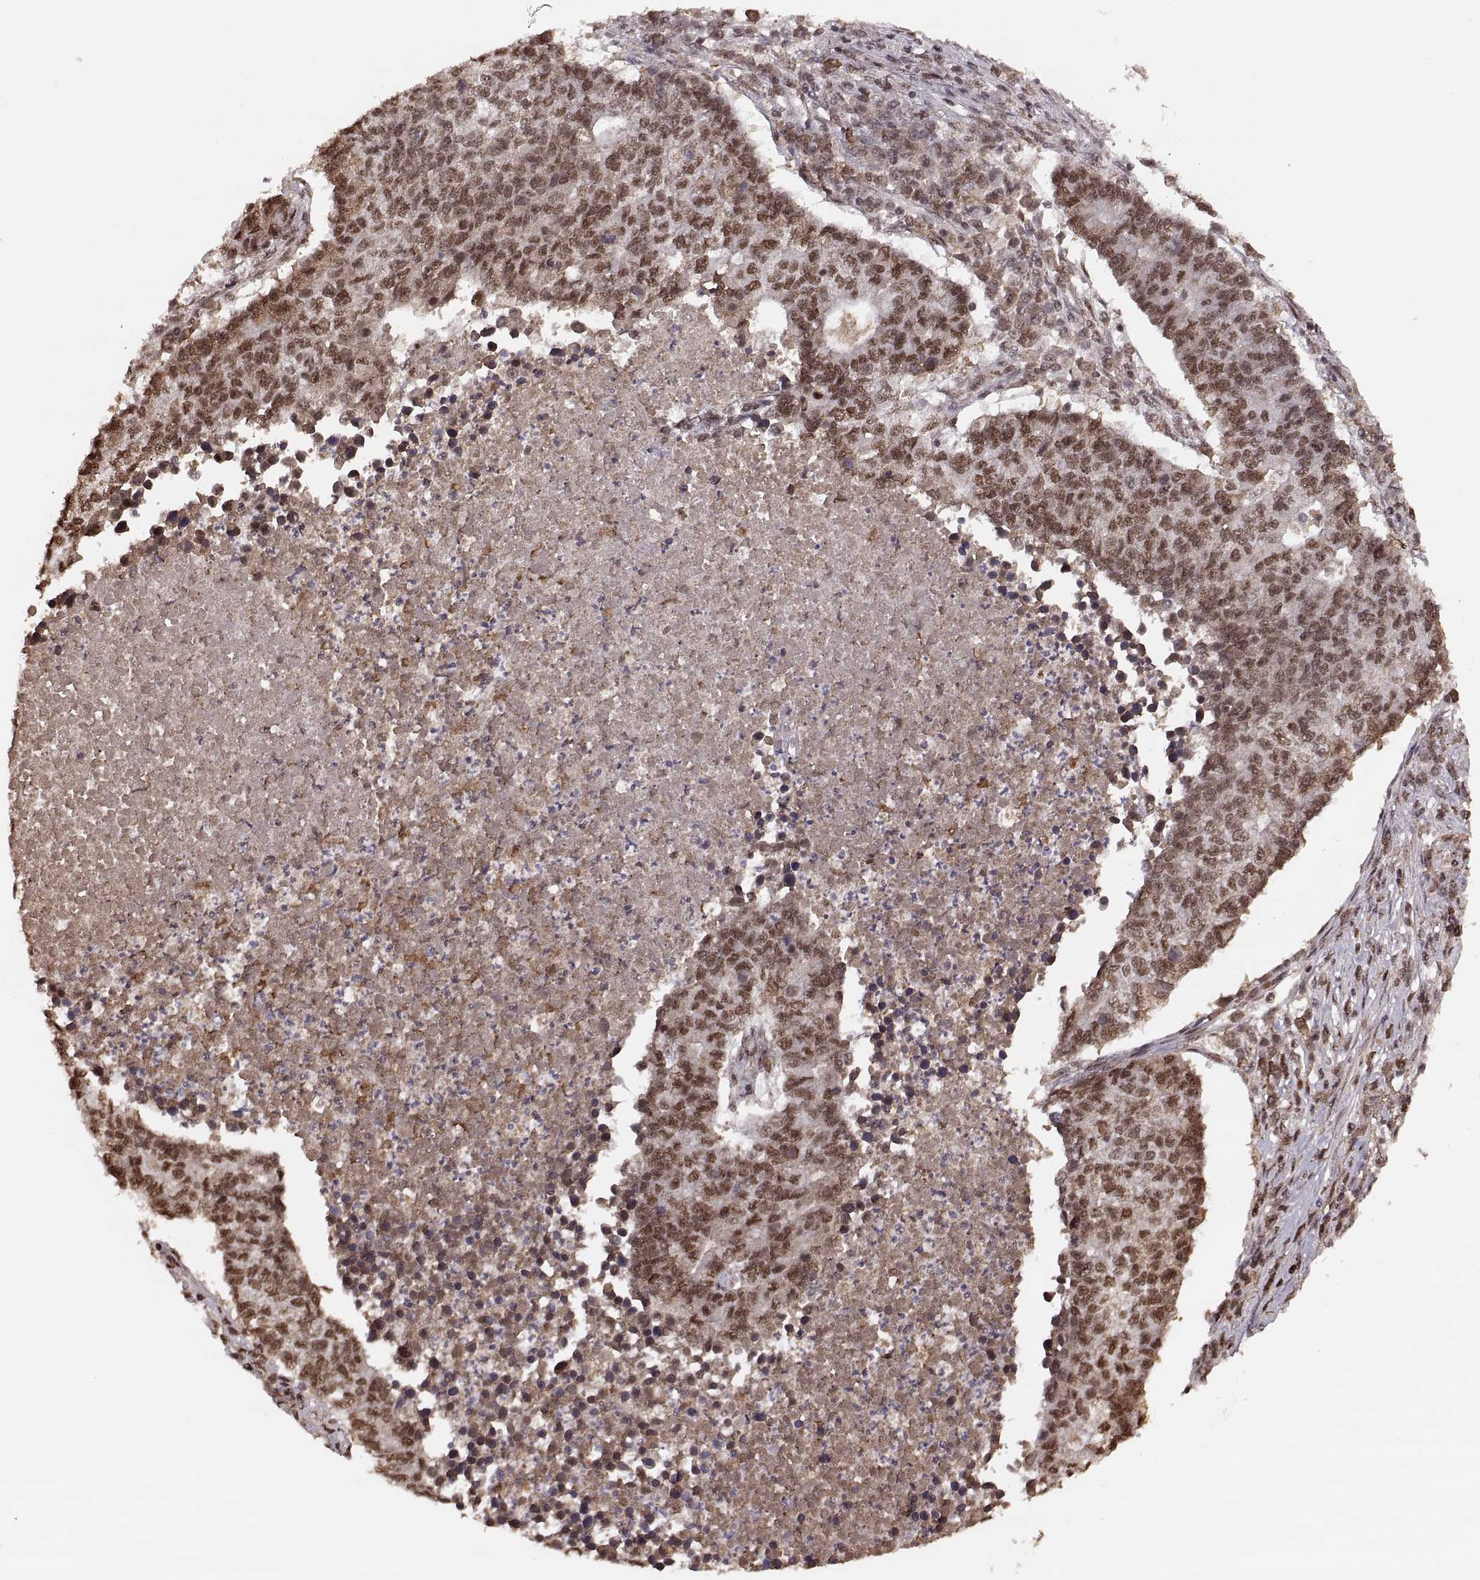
{"staining": {"intensity": "strong", "quantity": "25%-75%", "location": "nuclear"}, "tissue": "lung cancer", "cell_type": "Tumor cells", "image_type": "cancer", "snomed": [{"axis": "morphology", "description": "Adenocarcinoma, NOS"}, {"axis": "topography", "description": "Lung"}], "caption": "Approximately 25%-75% of tumor cells in adenocarcinoma (lung) display strong nuclear protein expression as visualized by brown immunohistochemical staining.", "gene": "RFT1", "patient": {"sex": "male", "age": 57}}